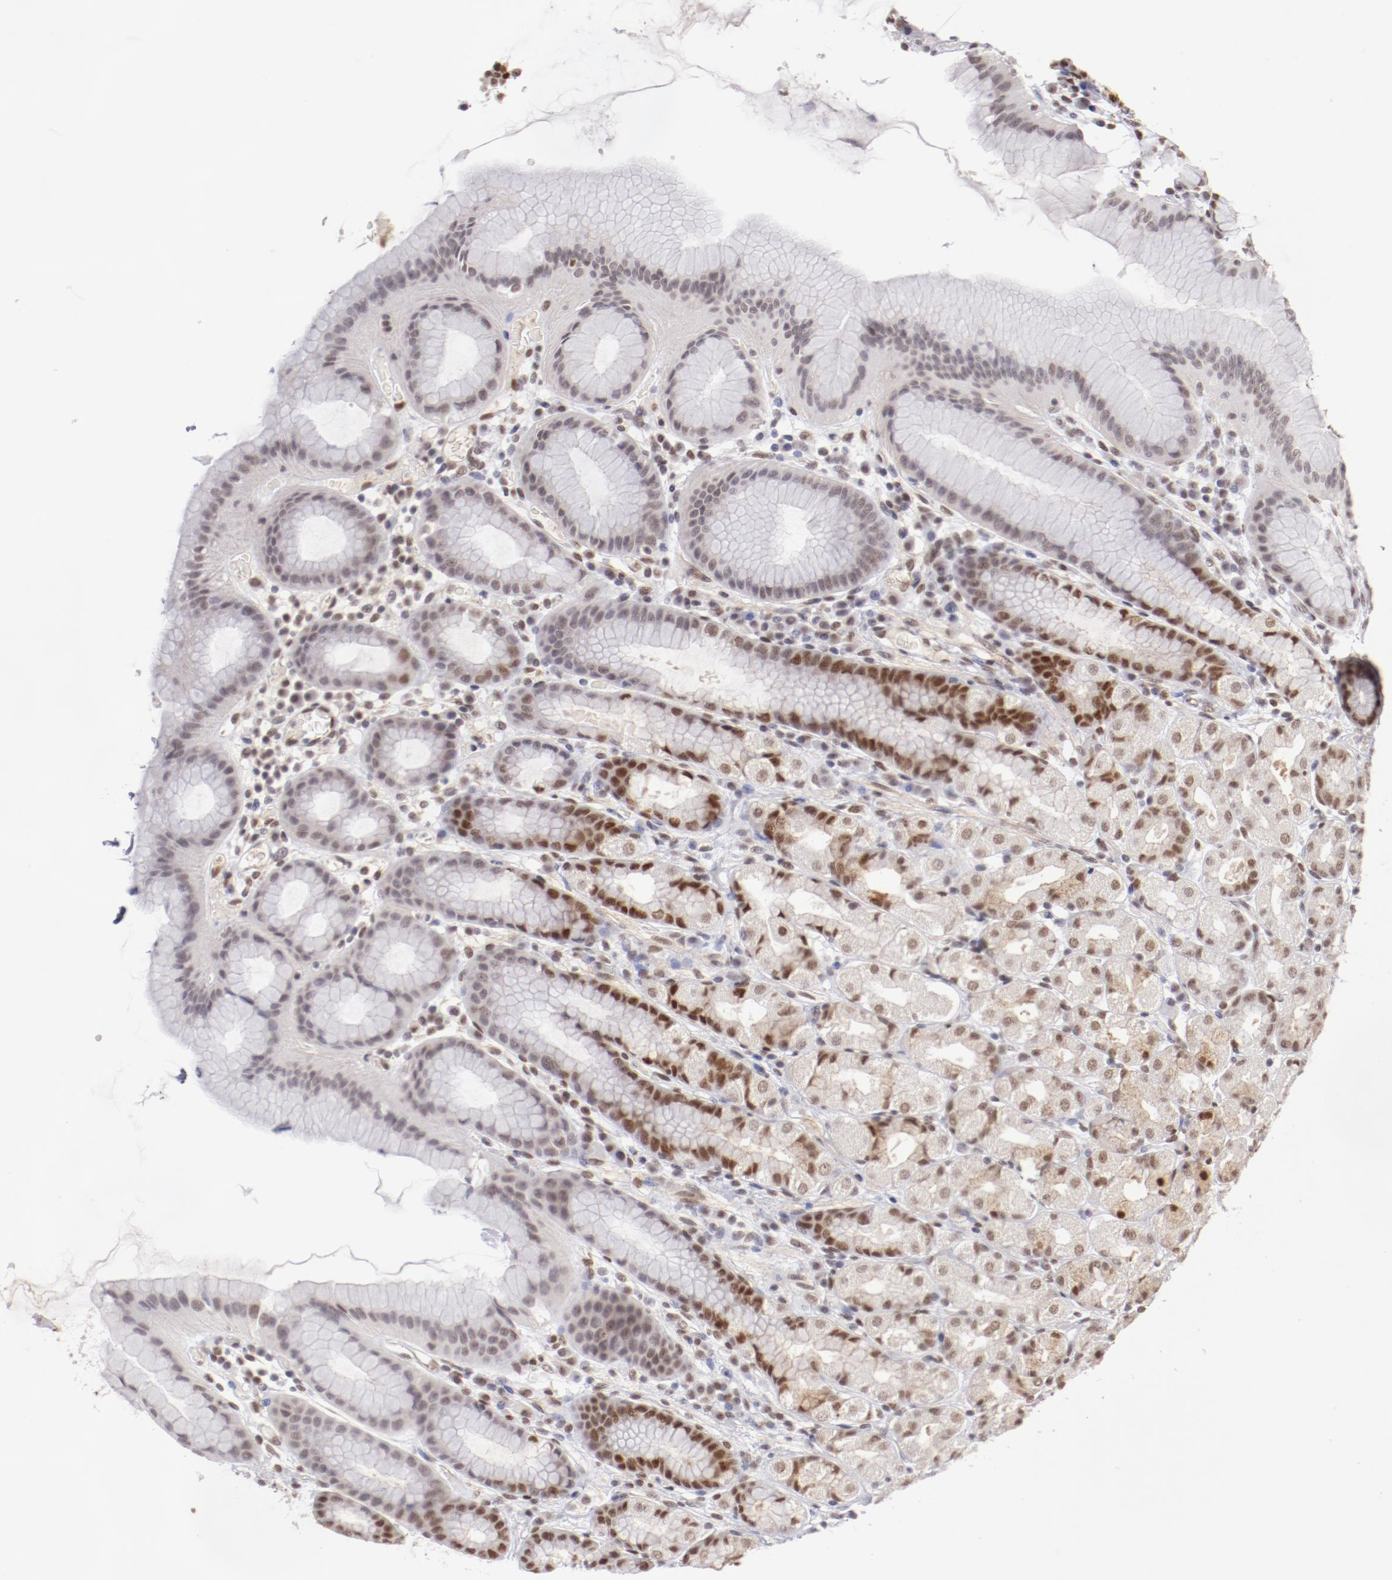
{"staining": {"intensity": "strong", "quantity": "25%-75%", "location": "cytoplasmic/membranous,nuclear"}, "tissue": "stomach", "cell_type": "Glandular cells", "image_type": "normal", "snomed": [{"axis": "morphology", "description": "Normal tissue, NOS"}, {"axis": "topography", "description": "Stomach, upper"}], "caption": "This histopathology image exhibits IHC staining of unremarkable stomach, with high strong cytoplasmic/membranous,nuclear expression in about 25%-75% of glandular cells.", "gene": "TFAP4", "patient": {"sex": "male", "age": 68}}